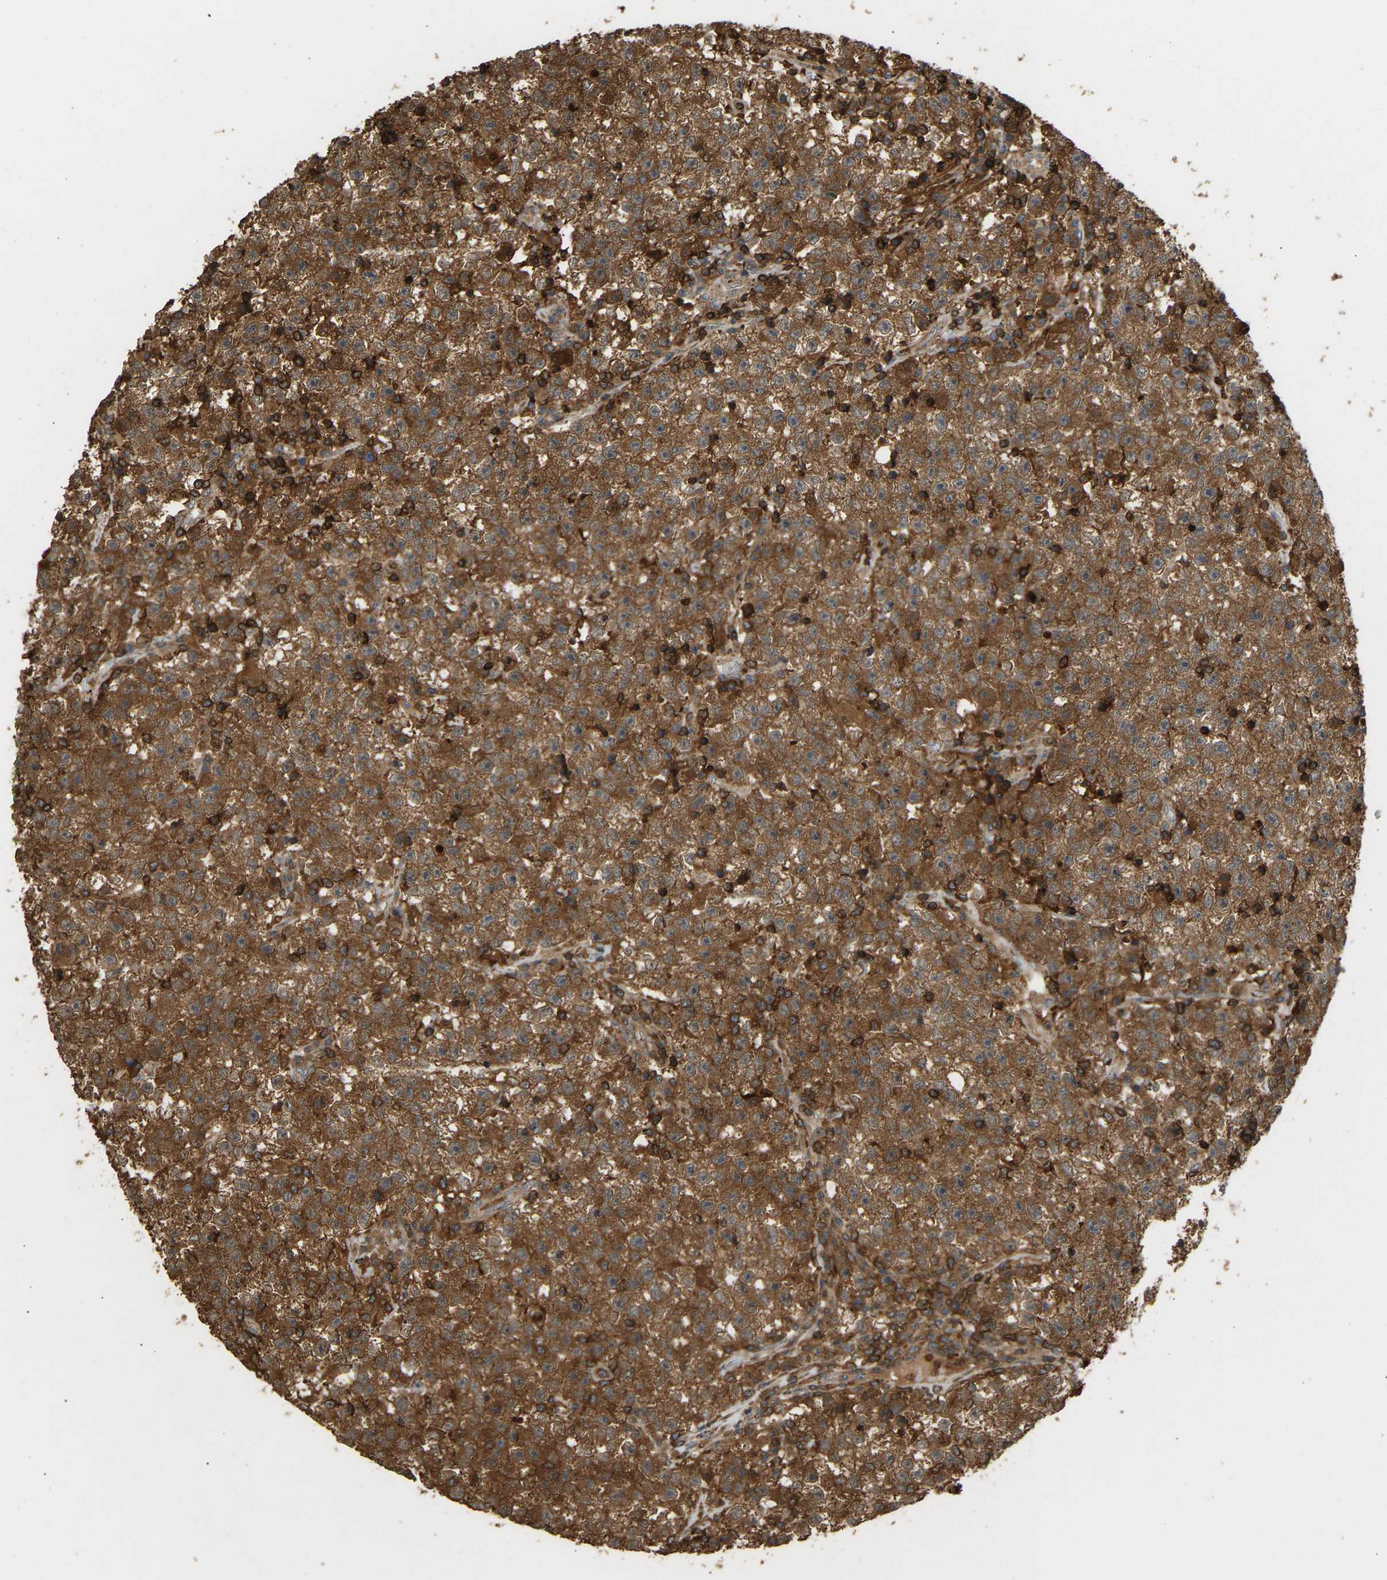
{"staining": {"intensity": "strong", "quantity": ">75%", "location": "cytoplasmic/membranous"}, "tissue": "testis cancer", "cell_type": "Tumor cells", "image_type": "cancer", "snomed": [{"axis": "morphology", "description": "Seminoma, NOS"}, {"axis": "topography", "description": "Testis"}], "caption": "IHC micrograph of testis cancer stained for a protein (brown), which demonstrates high levels of strong cytoplasmic/membranous staining in approximately >75% of tumor cells.", "gene": "GOPC", "patient": {"sex": "male", "age": 22}}